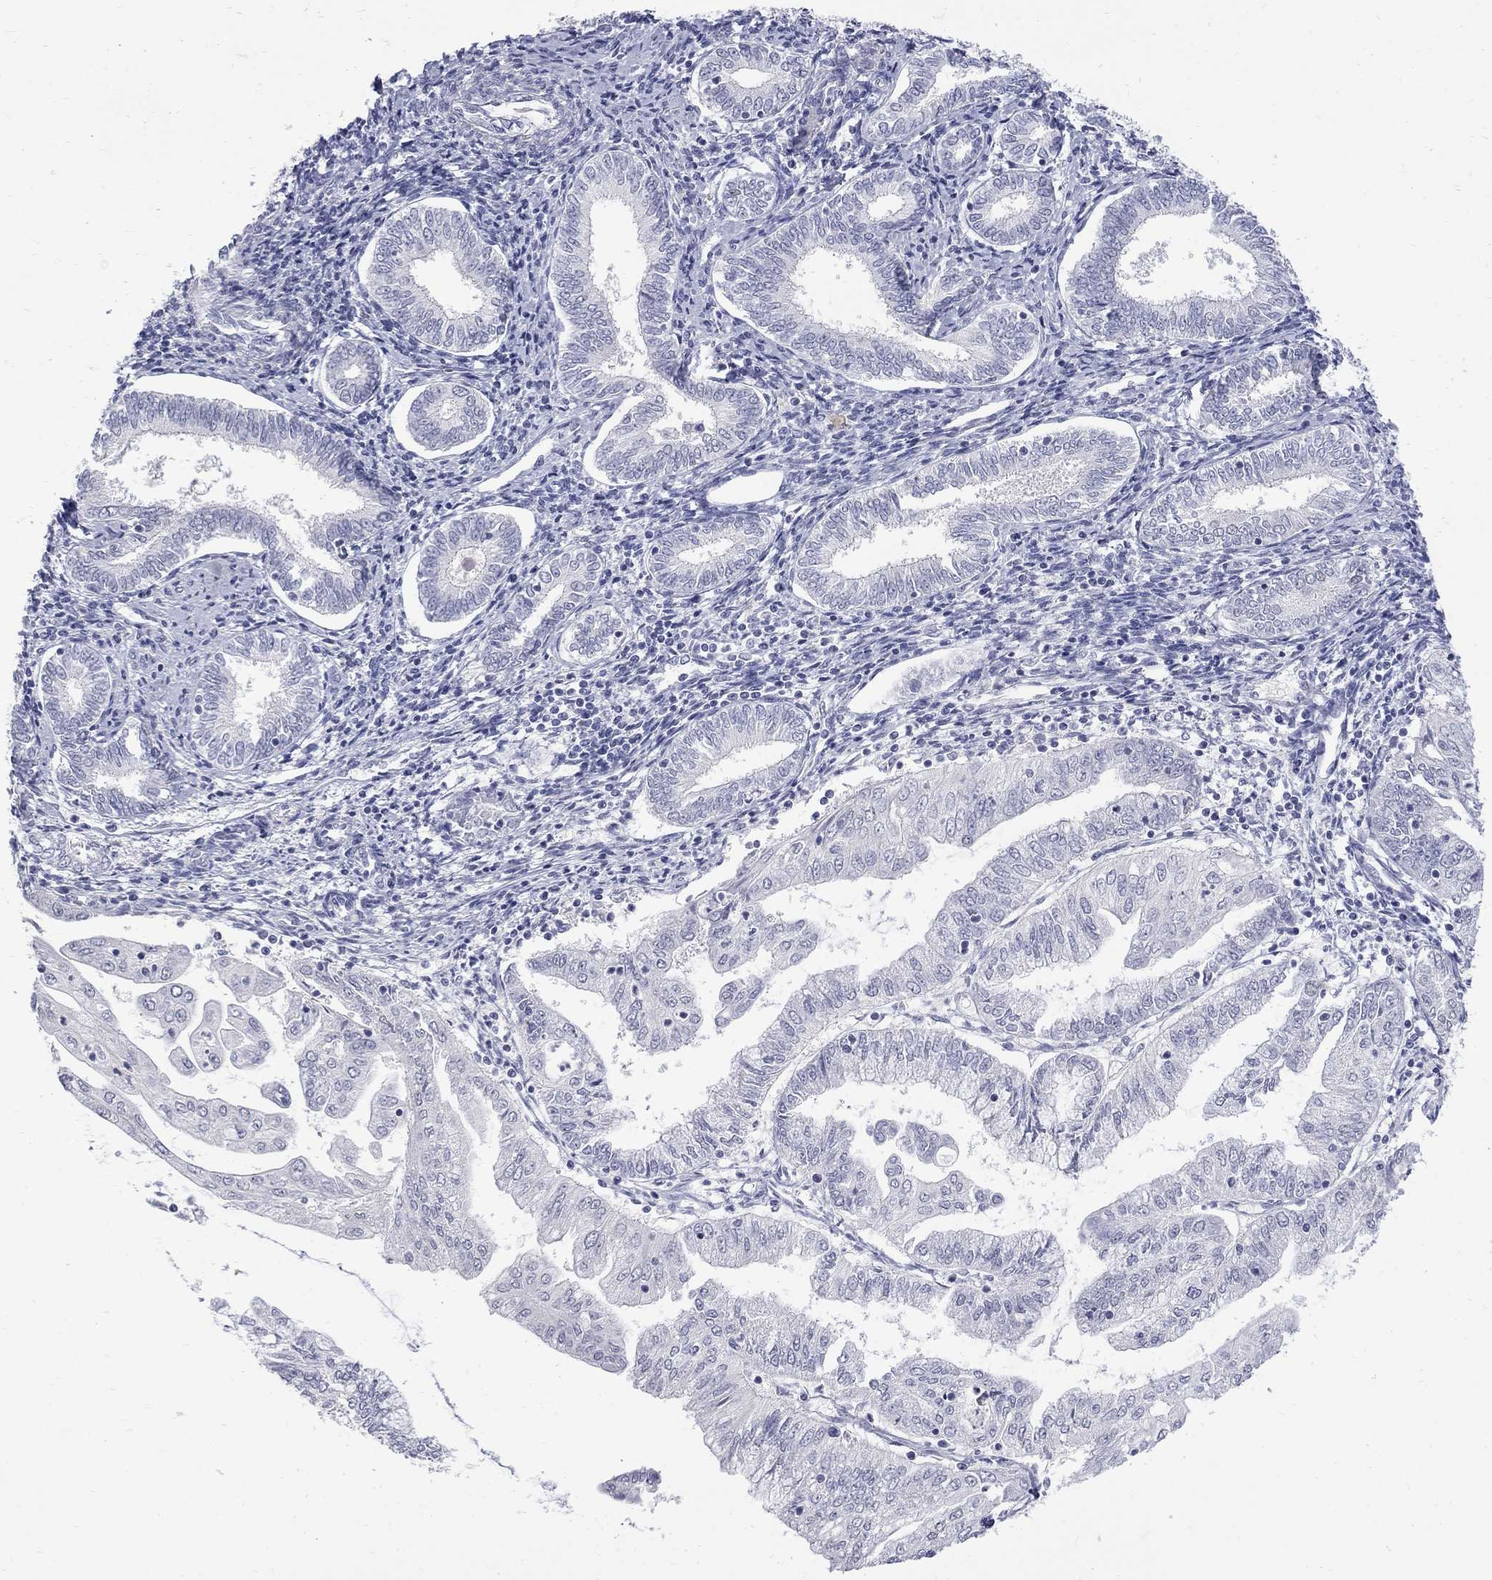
{"staining": {"intensity": "negative", "quantity": "none", "location": "none"}, "tissue": "endometrial cancer", "cell_type": "Tumor cells", "image_type": "cancer", "snomed": [{"axis": "morphology", "description": "Adenocarcinoma, NOS"}, {"axis": "topography", "description": "Endometrium"}], "caption": "Adenocarcinoma (endometrial) was stained to show a protein in brown. There is no significant positivity in tumor cells.", "gene": "CTNND2", "patient": {"sex": "female", "age": 56}}